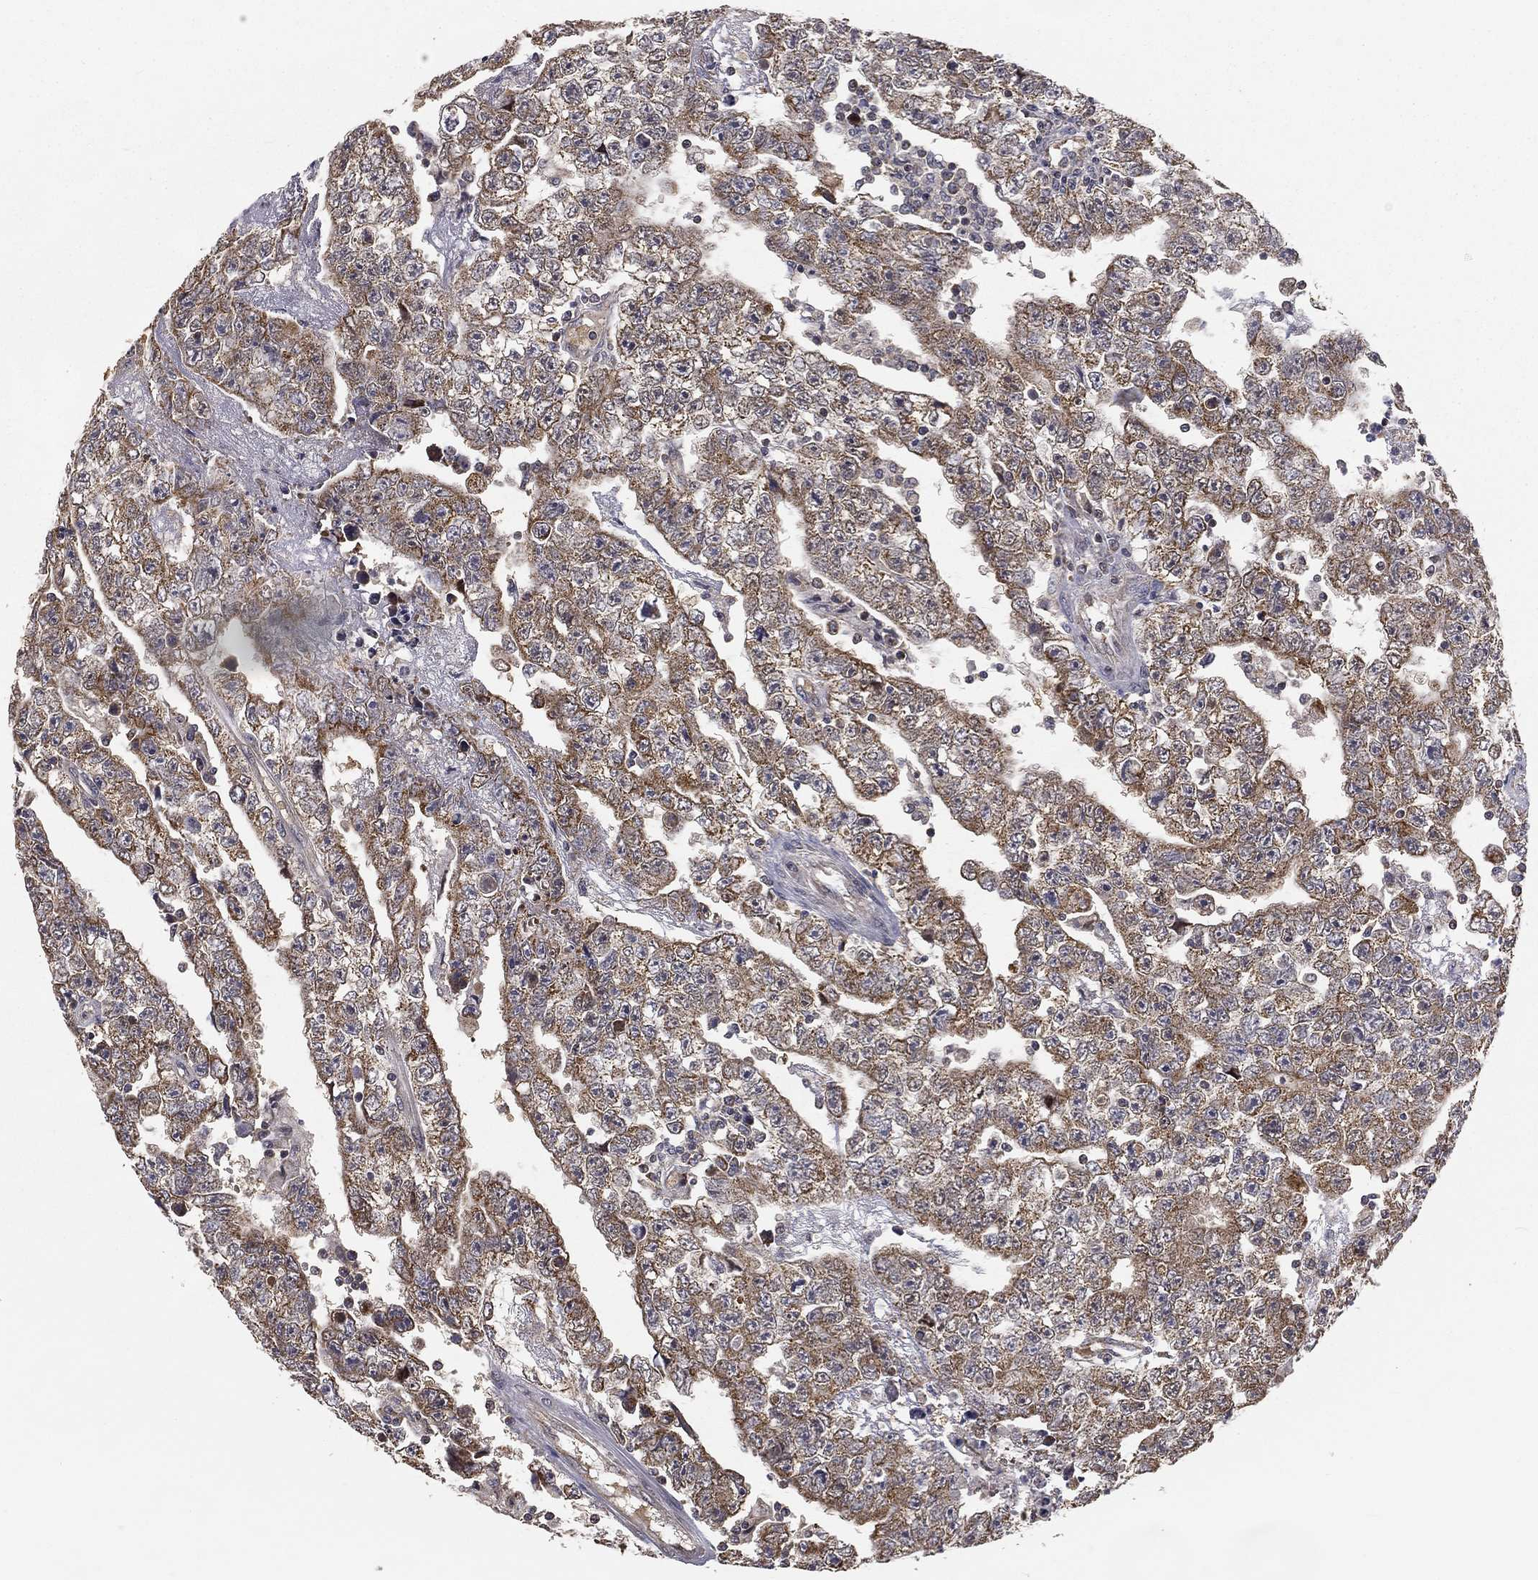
{"staining": {"intensity": "moderate", "quantity": "25%-75%", "location": "cytoplasmic/membranous"}, "tissue": "testis cancer", "cell_type": "Tumor cells", "image_type": "cancer", "snomed": [{"axis": "morphology", "description": "Carcinoma, Embryonal, NOS"}, {"axis": "topography", "description": "Testis"}], "caption": "A medium amount of moderate cytoplasmic/membranous staining is identified in about 25%-75% of tumor cells in embryonal carcinoma (testis) tissue.", "gene": "MRPL46", "patient": {"sex": "male", "age": 25}}